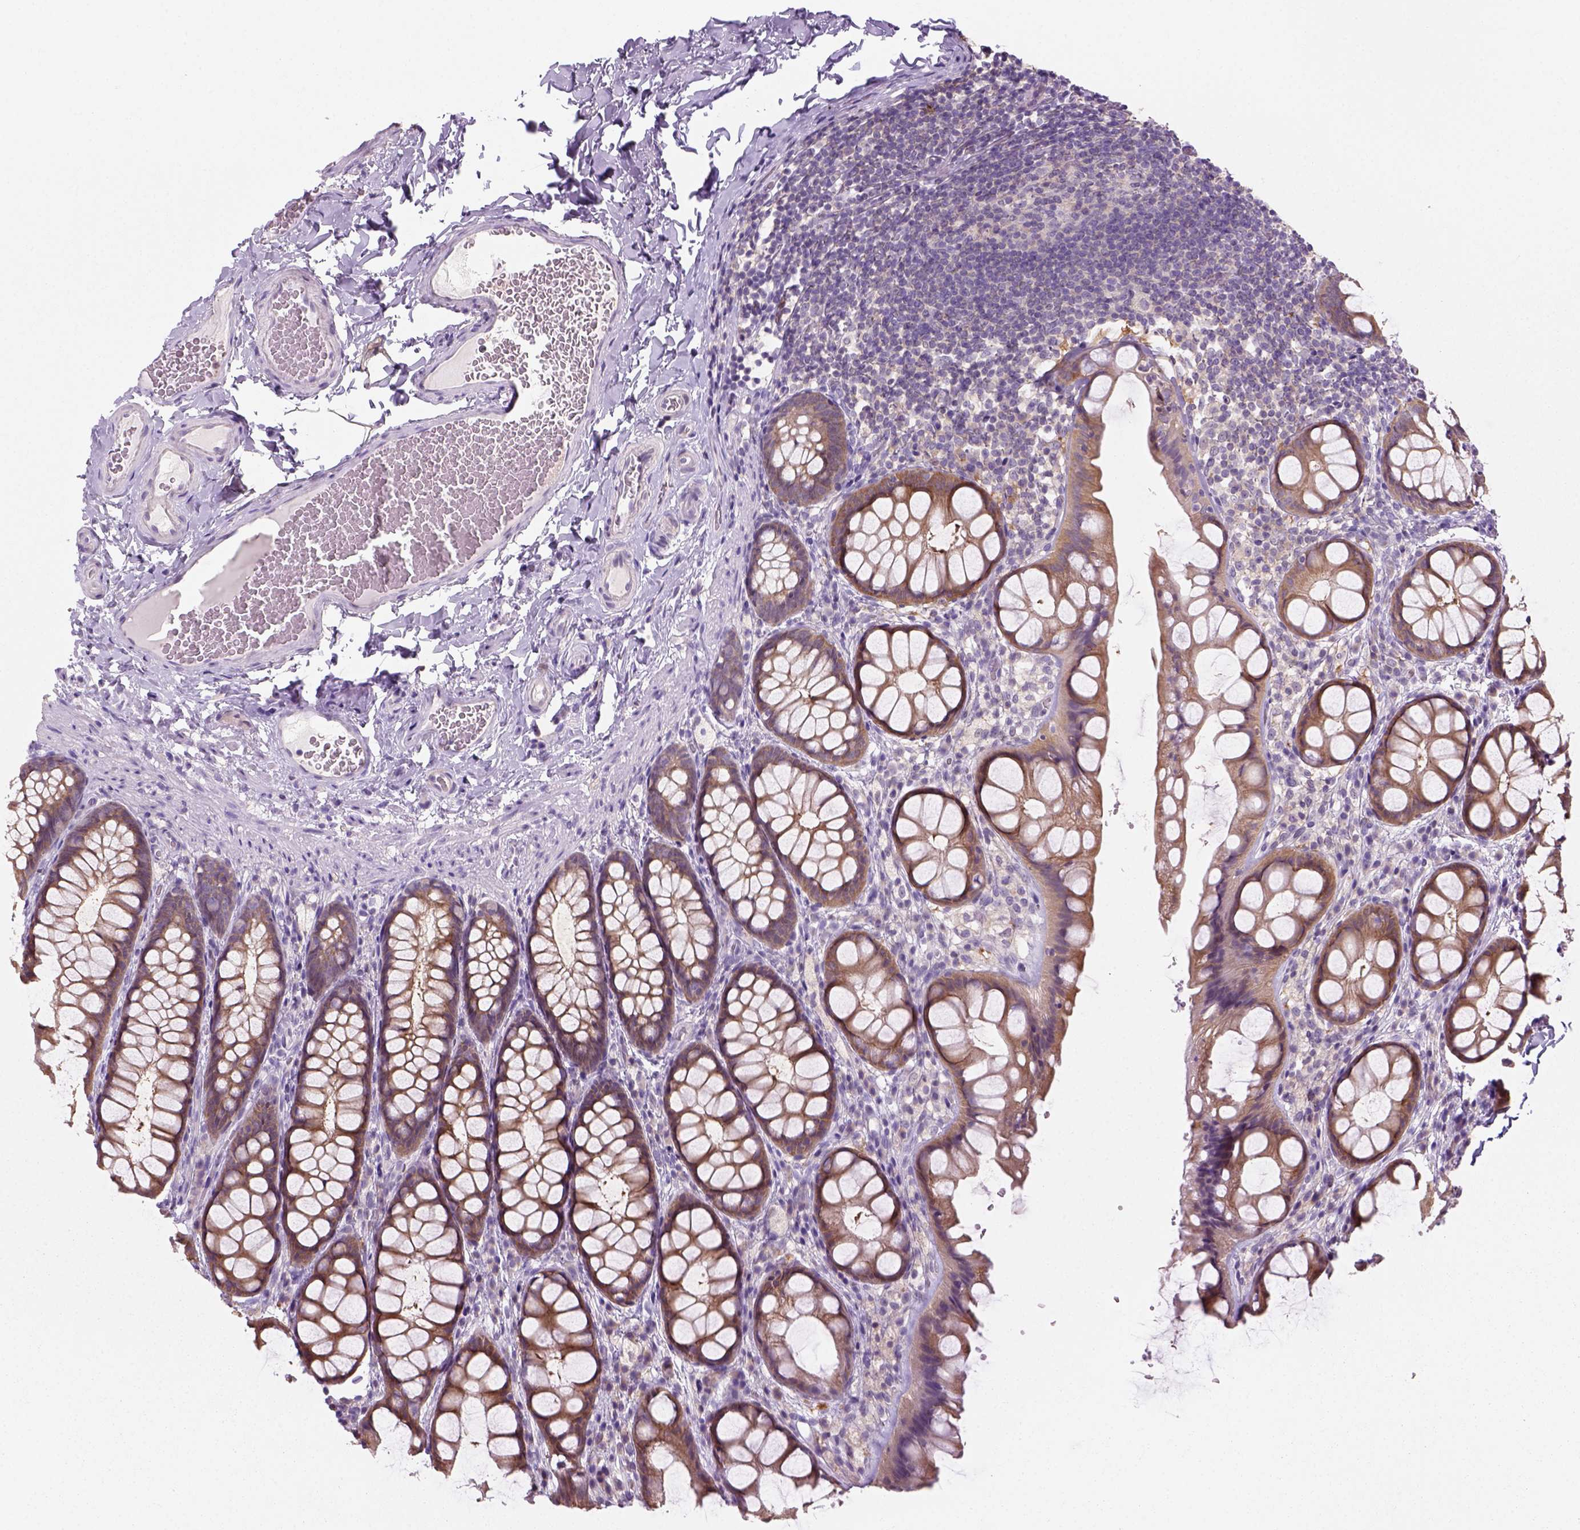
{"staining": {"intensity": "negative", "quantity": "none", "location": "none"}, "tissue": "colon", "cell_type": "Endothelial cells", "image_type": "normal", "snomed": [{"axis": "morphology", "description": "Normal tissue, NOS"}, {"axis": "topography", "description": "Colon"}], "caption": "DAB (3,3'-diaminobenzidine) immunohistochemical staining of unremarkable colon displays no significant positivity in endothelial cells.", "gene": "GOT1", "patient": {"sex": "male", "age": 47}}